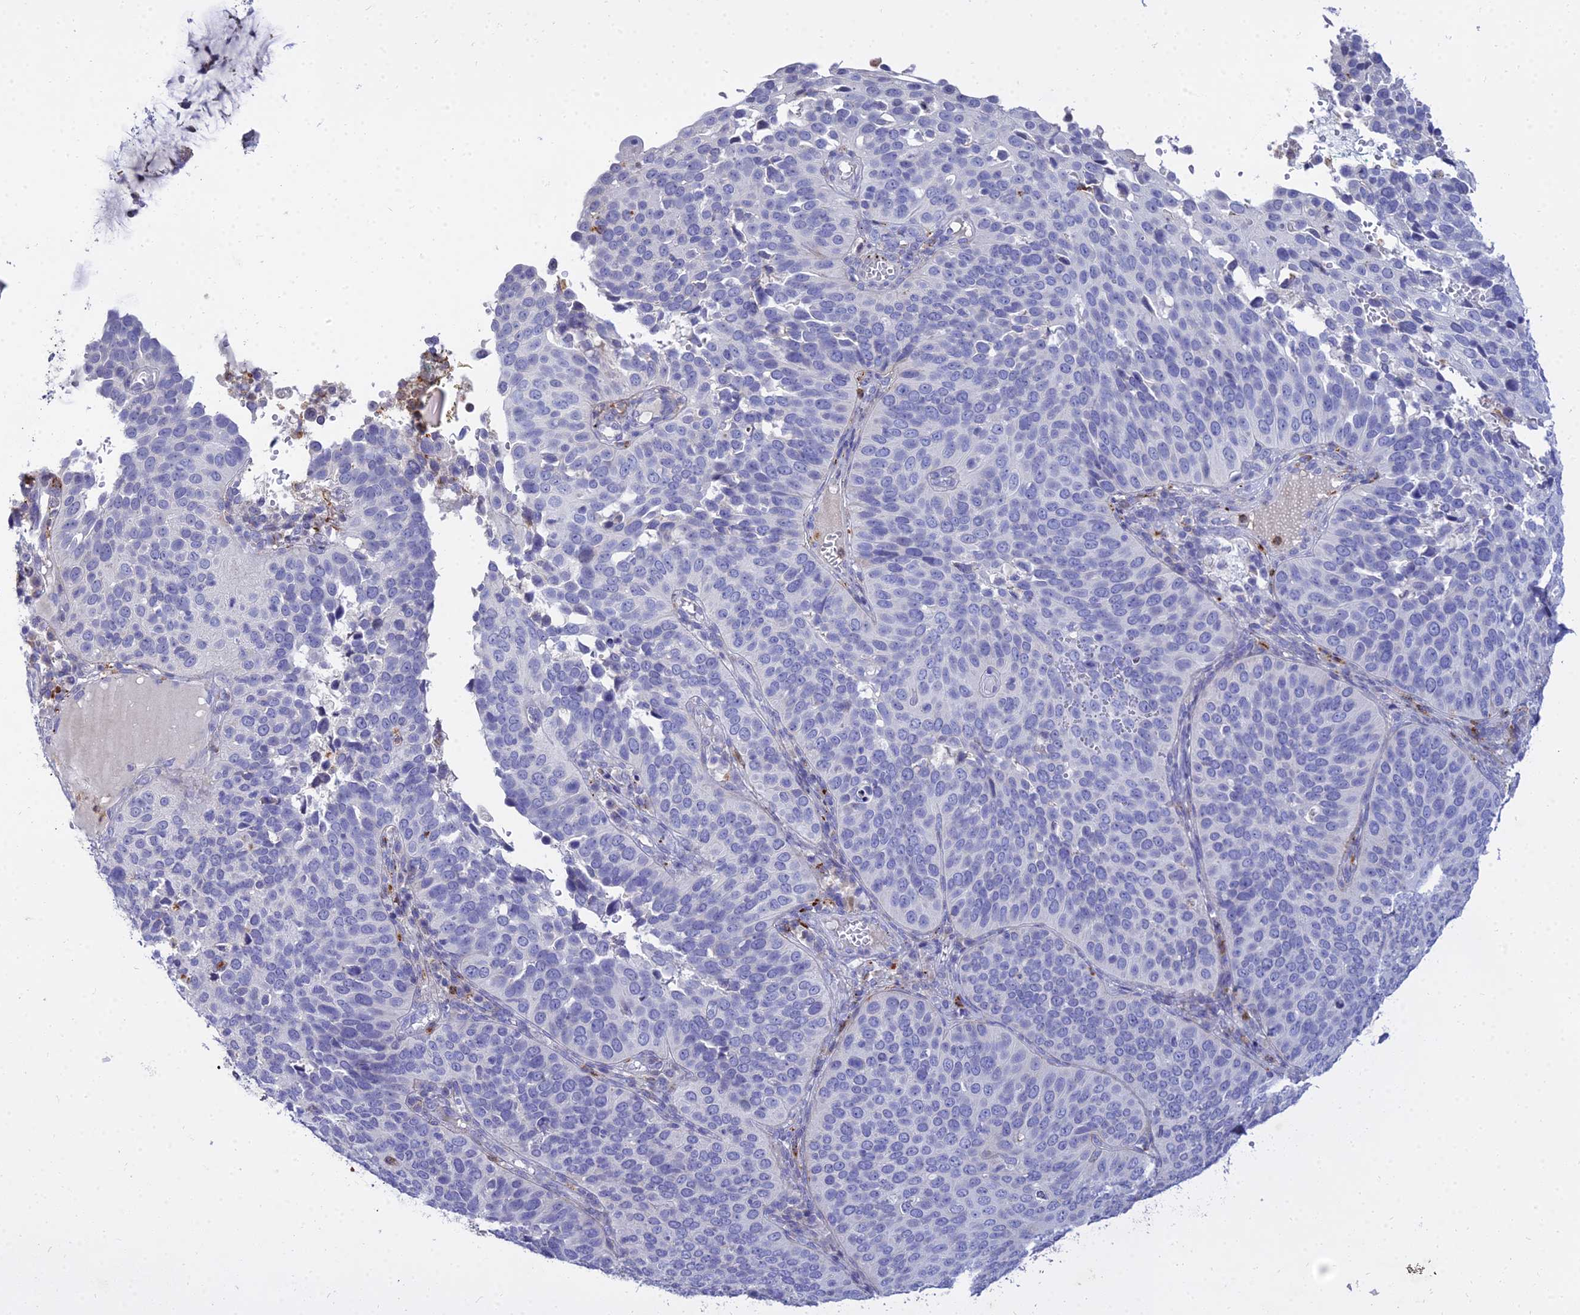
{"staining": {"intensity": "negative", "quantity": "none", "location": "none"}, "tissue": "cervical cancer", "cell_type": "Tumor cells", "image_type": "cancer", "snomed": [{"axis": "morphology", "description": "Squamous cell carcinoma, NOS"}, {"axis": "topography", "description": "Cervix"}], "caption": "Immunohistochemistry histopathology image of human cervical cancer stained for a protein (brown), which displays no expression in tumor cells.", "gene": "VWC2L", "patient": {"sex": "female", "age": 36}}